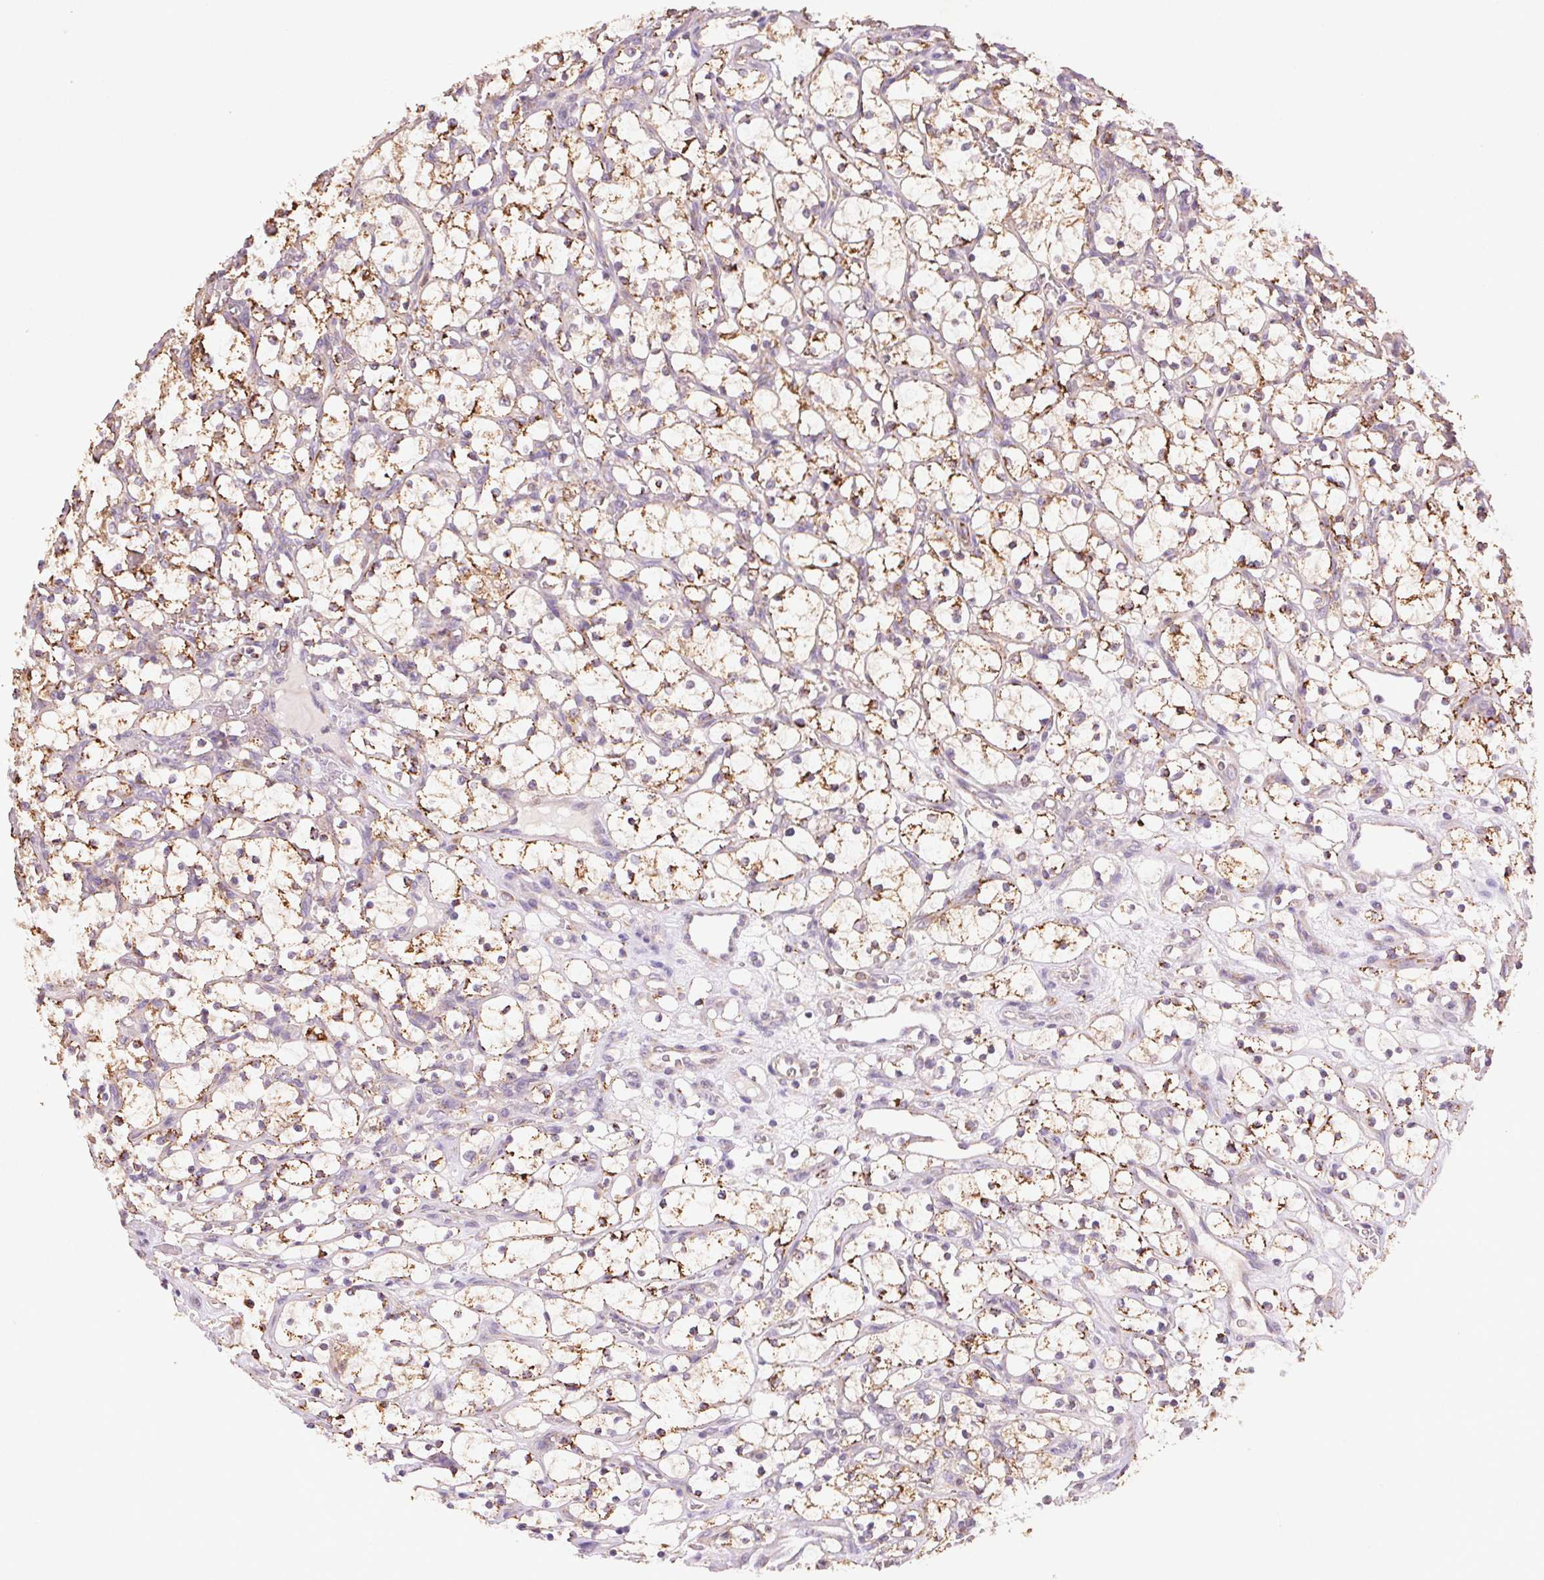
{"staining": {"intensity": "weak", "quantity": ">75%", "location": "cytoplasmic/membranous"}, "tissue": "renal cancer", "cell_type": "Tumor cells", "image_type": "cancer", "snomed": [{"axis": "morphology", "description": "Adenocarcinoma, NOS"}, {"axis": "topography", "description": "Kidney"}], "caption": "Immunohistochemical staining of human renal adenocarcinoma exhibits low levels of weak cytoplasmic/membranous expression in approximately >75% of tumor cells.", "gene": "FNBP1L", "patient": {"sex": "female", "age": 69}}